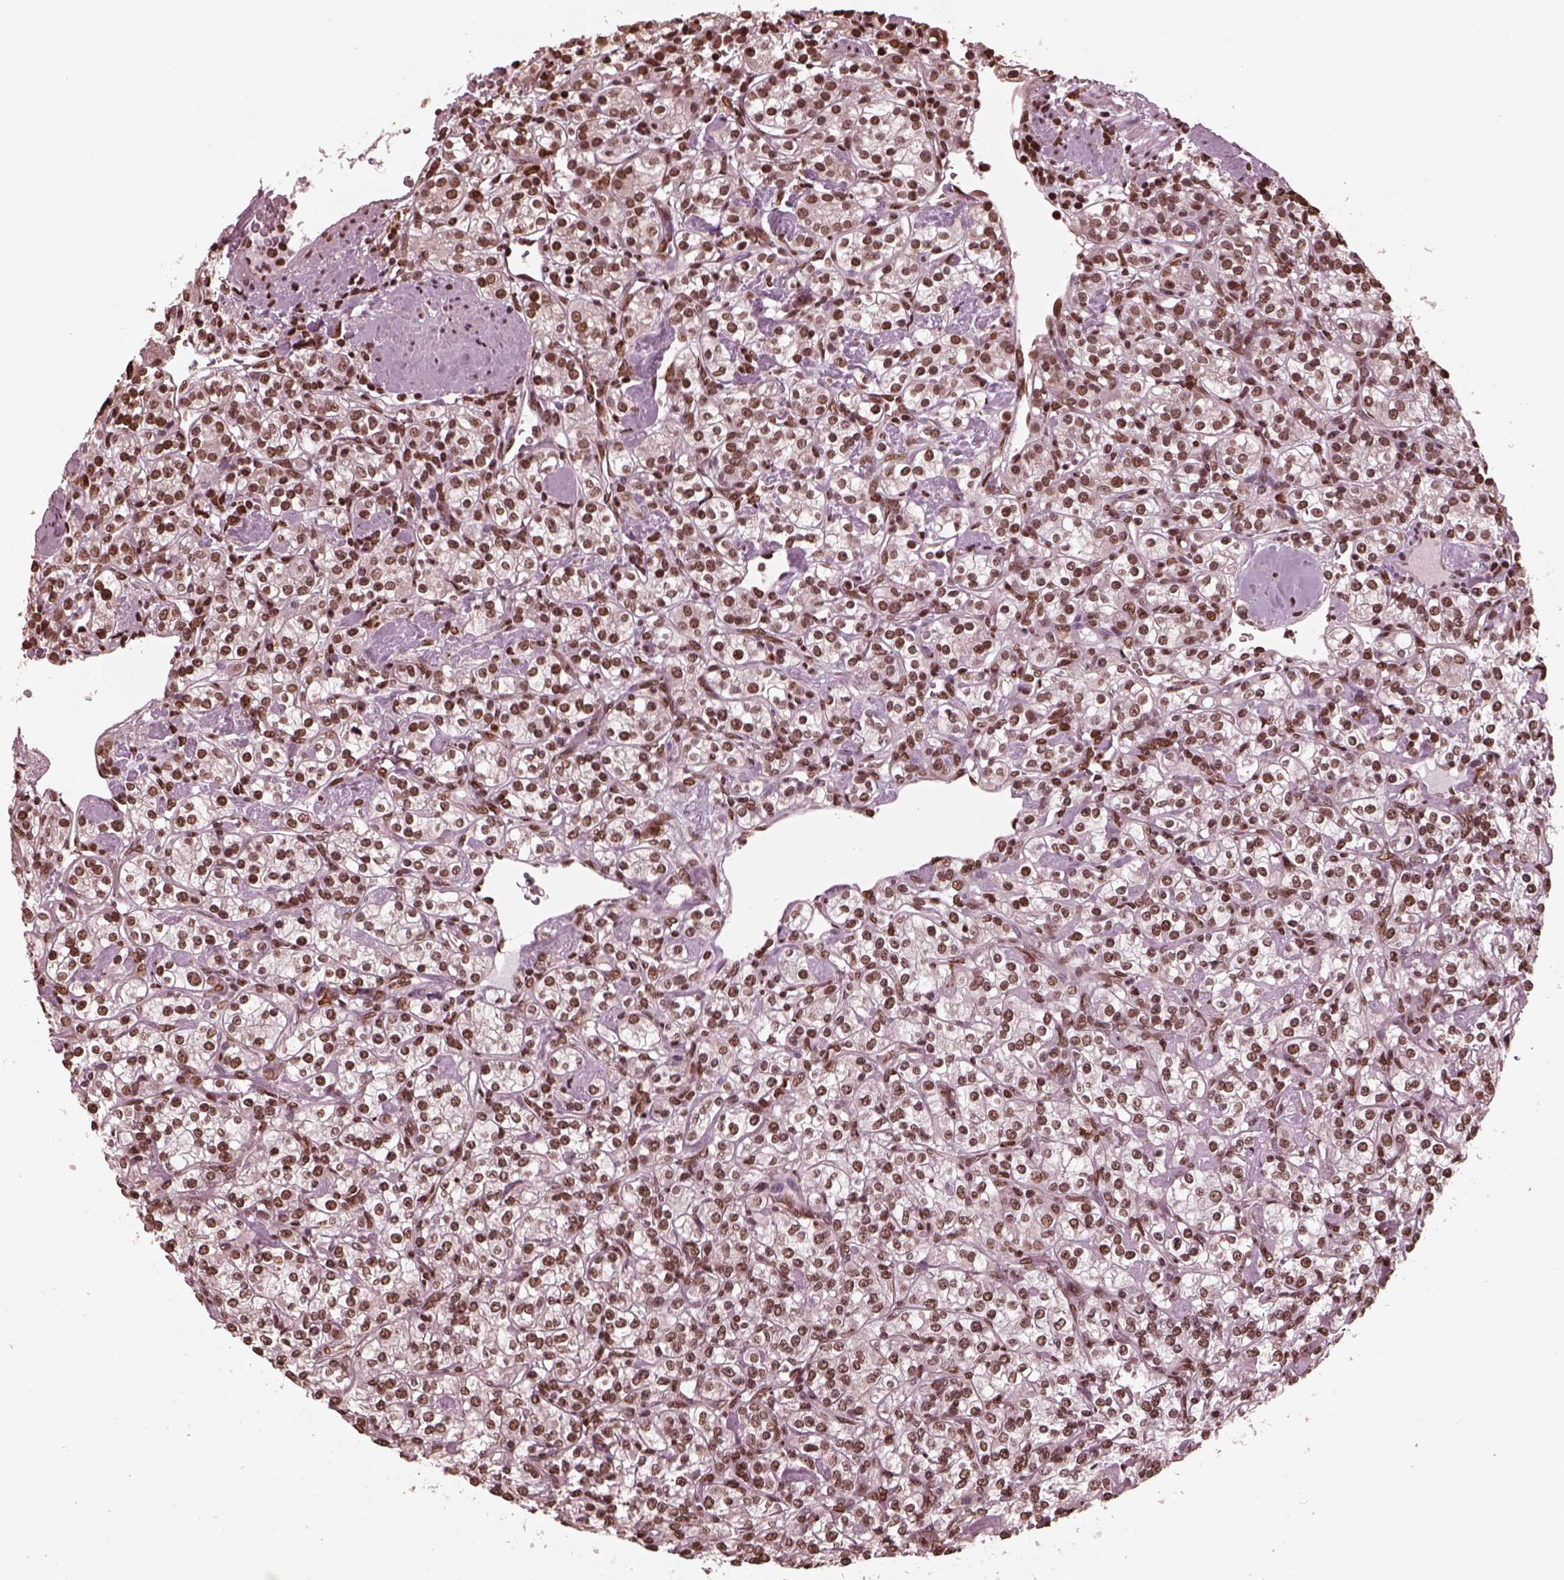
{"staining": {"intensity": "moderate", "quantity": ">75%", "location": "nuclear"}, "tissue": "renal cancer", "cell_type": "Tumor cells", "image_type": "cancer", "snomed": [{"axis": "morphology", "description": "Adenocarcinoma, NOS"}, {"axis": "topography", "description": "Kidney"}], "caption": "Brown immunohistochemical staining in renal cancer demonstrates moderate nuclear expression in approximately >75% of tumor cells. (brown staining indicates protein expression, while blue staining denotes nuclei).", "gene": "NSD1", "patient": {"sex": "male", "age": 77}}